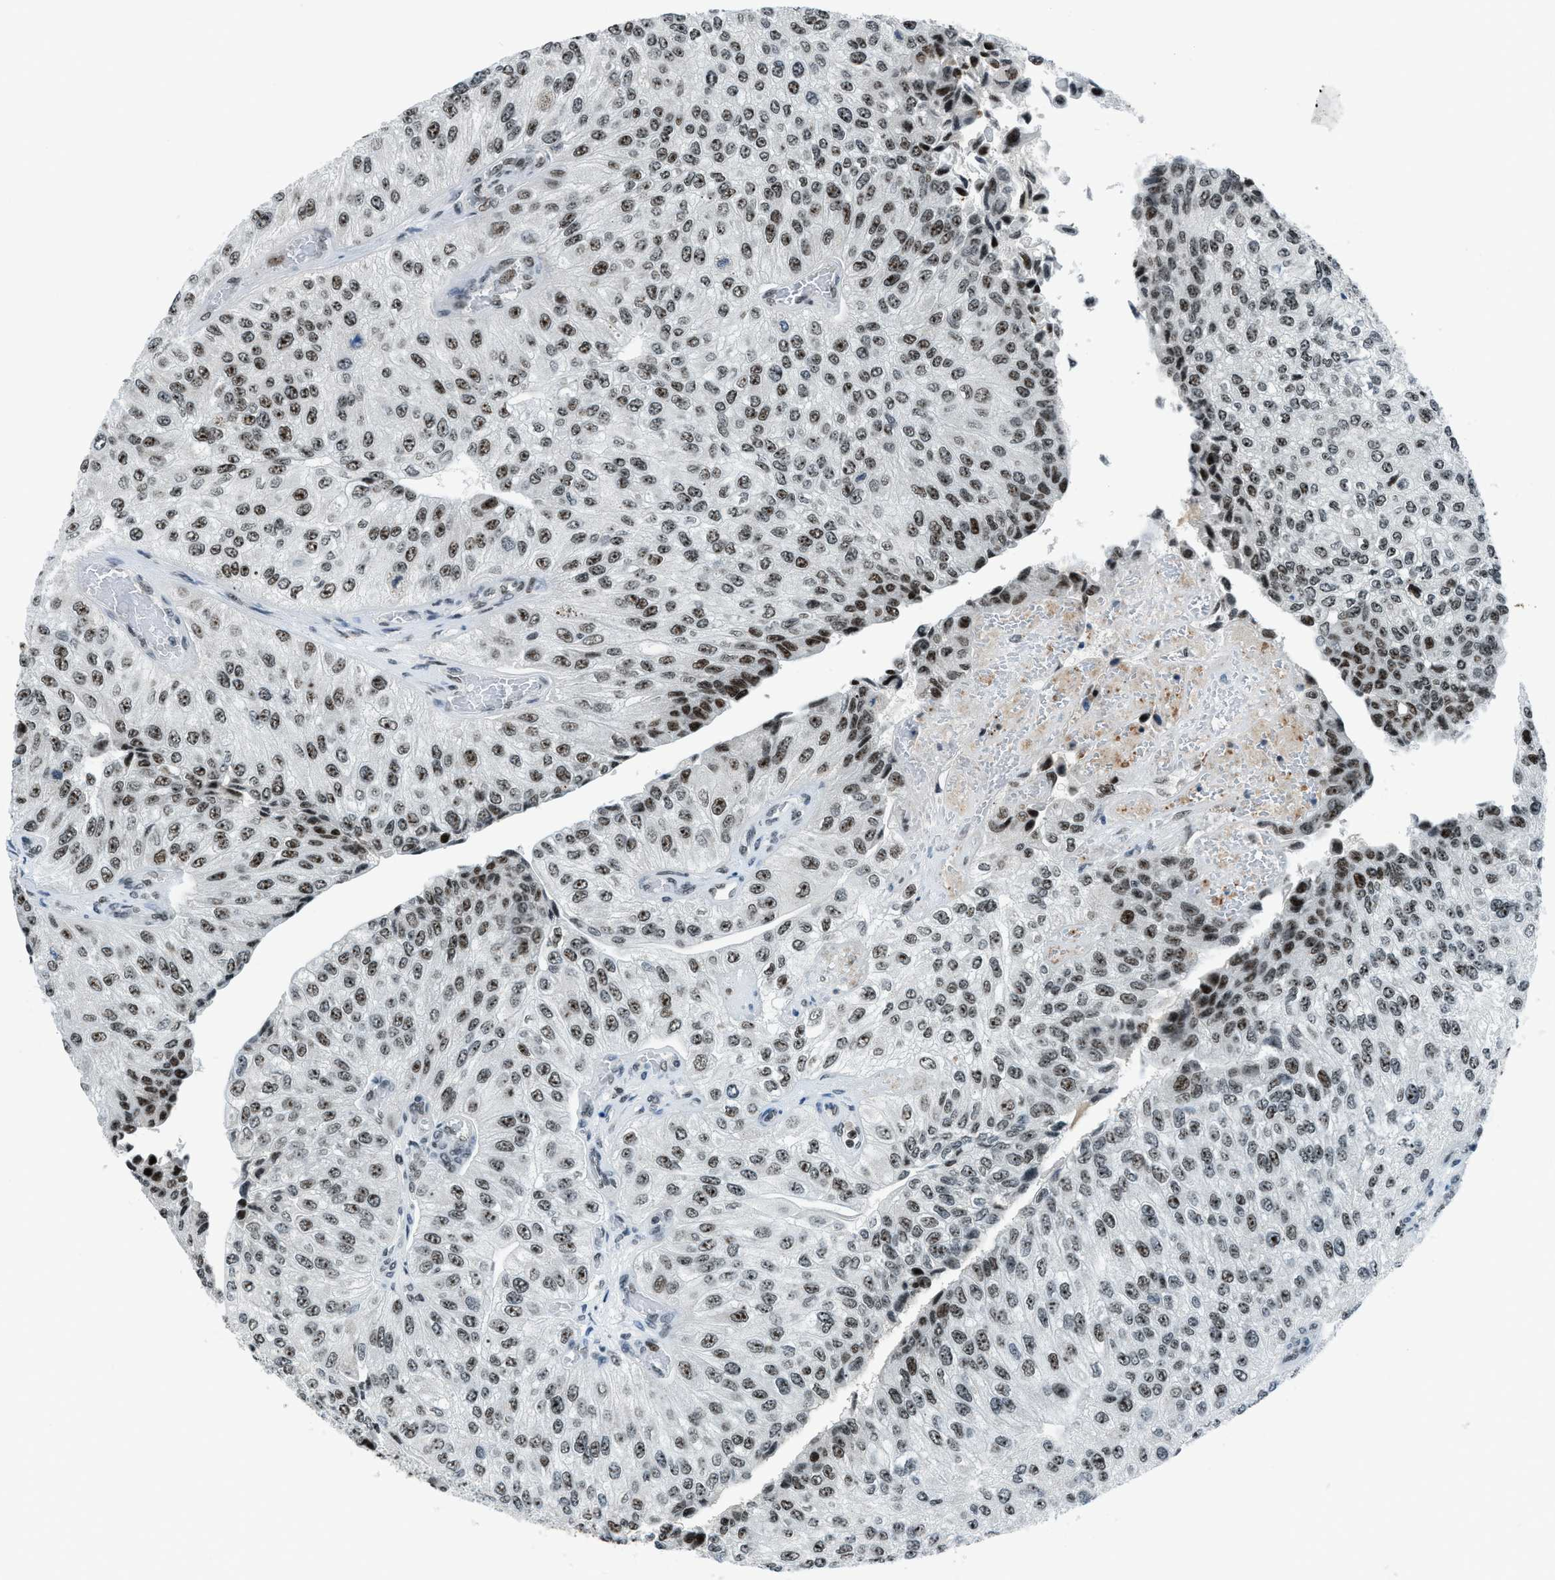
{"staining": {"intensity": "strong", "quantity": ">75%", "location": "nuclear"}, "tissue": "urothelial cancer", "cell_type": "Tumor cells", "image_type": "cancer", "snomed": [{"axis": "morphology", "description": "Urothelial carcinoma, High grade"}, {"axis": "topography", "description": "Kidney"}, {"axis": "topography", "description": "Urinary bladder"}], "caption": "There is high levels of strong nuclear staining in tumor cells of urothelial cancer, as demonstrated by immunohistochemical staining (brown color).", "gene": "RAD51B", "patient": {"sex": "male", "age": 77}}